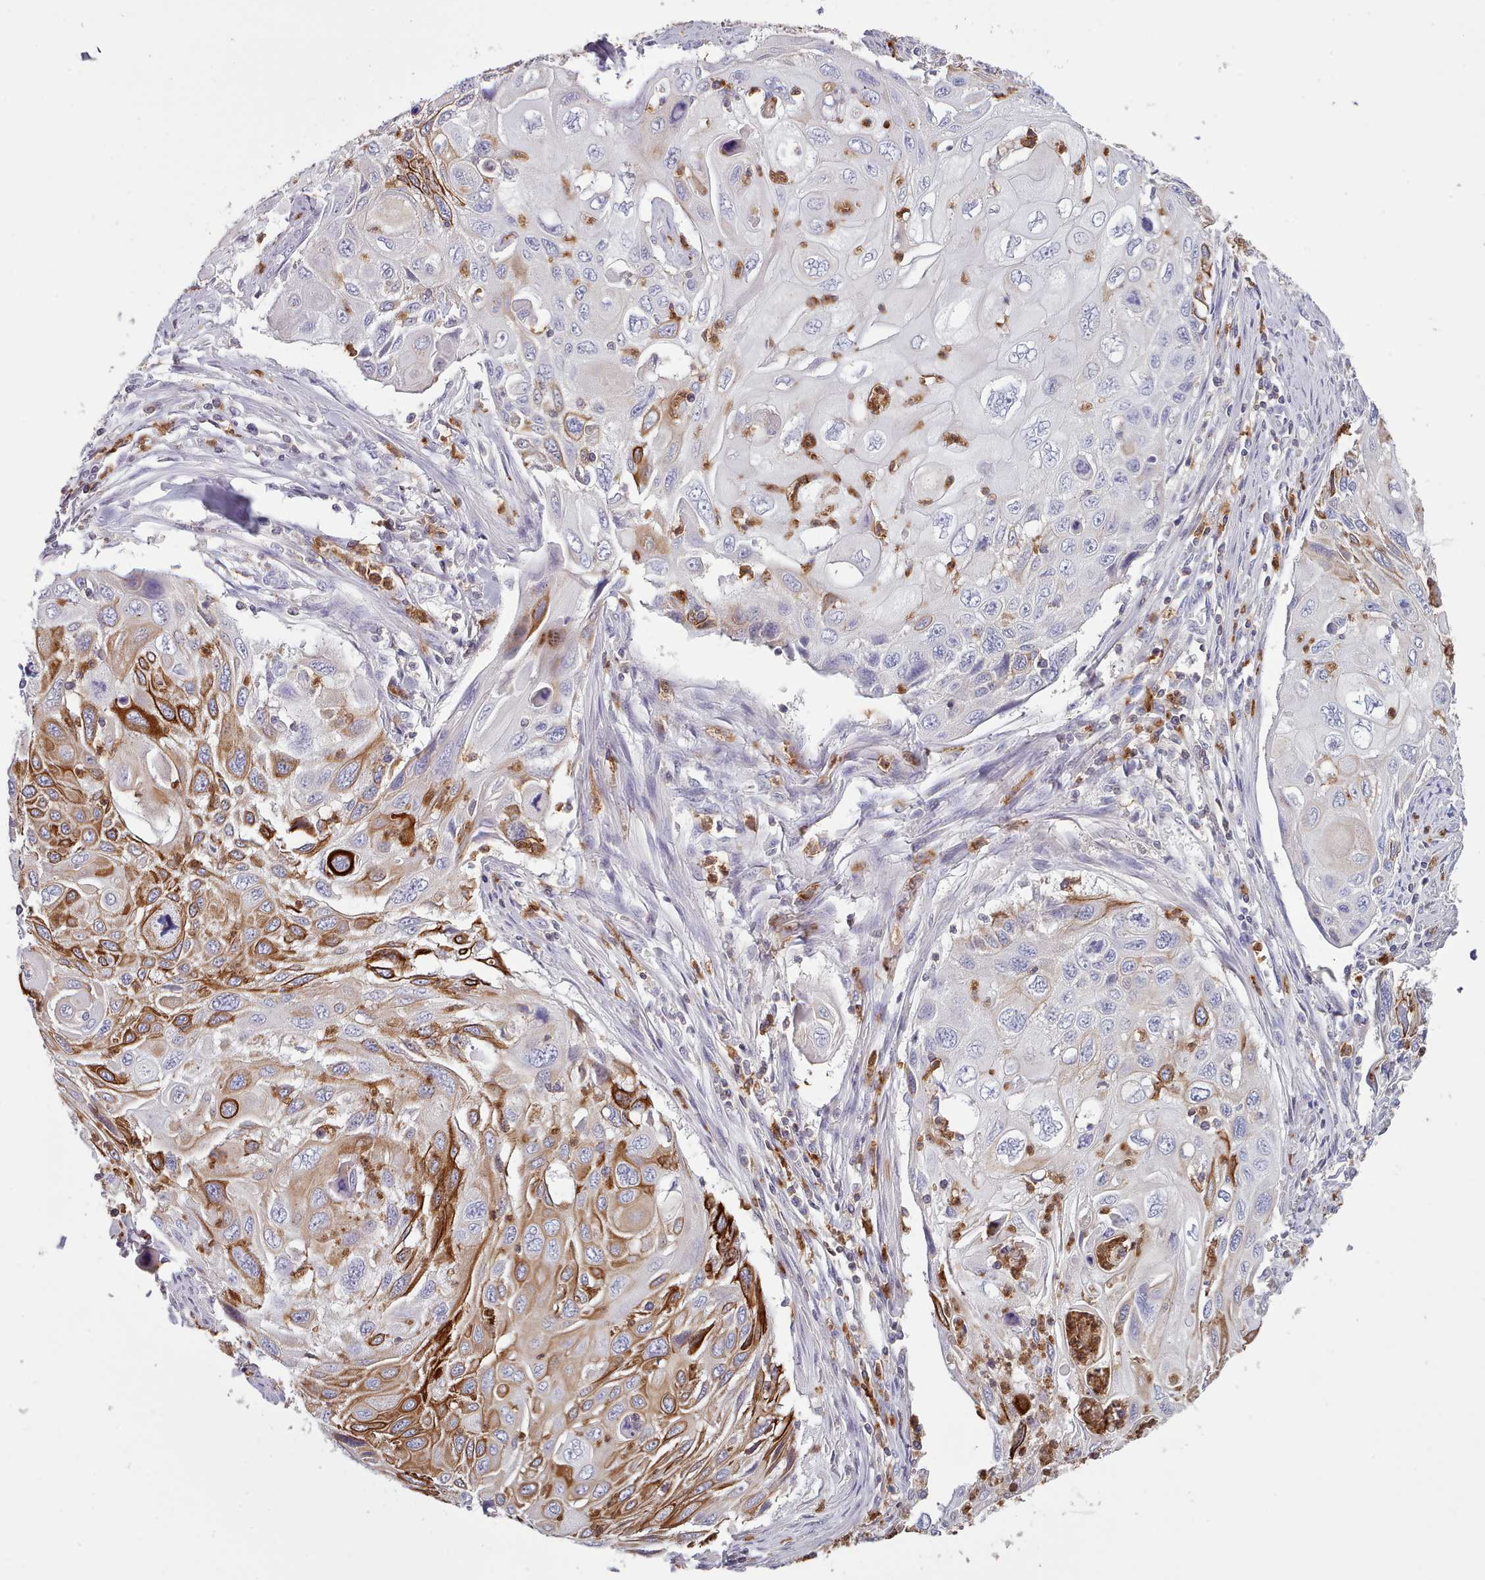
{"staining": {"intensity": "strong", "quantity": "<25%", "location": "cytoplasmic/membranous"}, "tissue": "cervical cancer", "cell_type": "Tumor cells", "image_type": "cancer", "snomed": [{"axis": "morphology", "description": "Squamous cell carcinoma, NOS"}, {"axis": "topography", "description": "Cervix"}], "caption": "About <25% of tumor cells in cervical squamous cell carcinoma demonstrate strong cytoplasmic/membranous protein positivity as visualized by brown immunohistochemical staining.", "gene": "RAC2", "patient": {"sex": "female", "age": 70}}